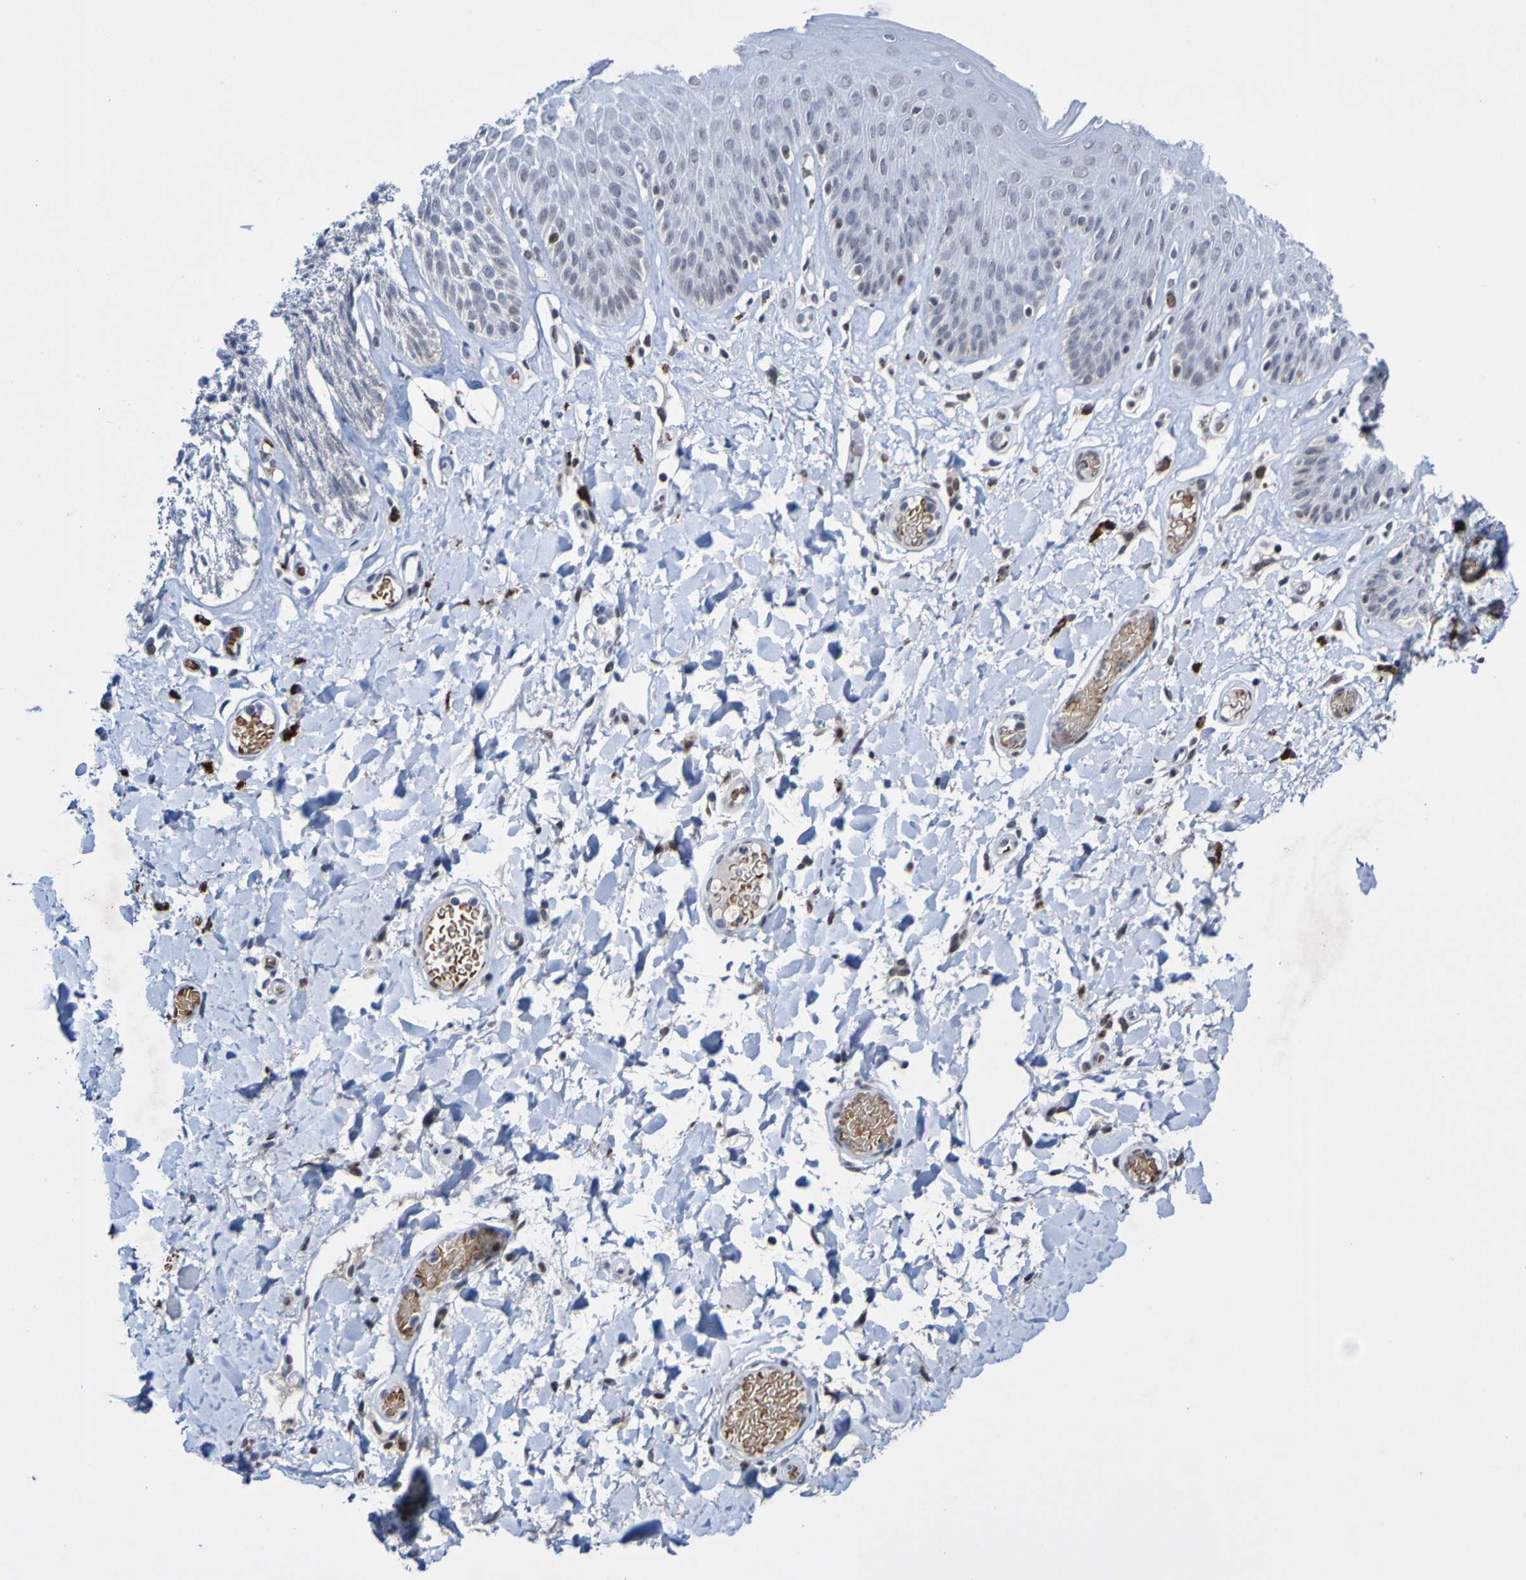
{"staining": {"intensity": "moderate", "quantity": "<25%", "location": "nuclear"}, "tissue": "skin", "cell_type": "Epidermal cells", "image_type": "normal", "snomed": [{"axis": "morphology", "description": "Normal tissue, NOS"}, {"axis": "topography", "description": "Vulva"}], "caption": "Moderate nuclear staining is seen in approximately <25% of epidermal cells in unremarkable skin. Ihc stains the protein in brown and the nuclei are stained blue.", "gene": "PCGF1", "patient": {"sex": "female", "age": 73}}